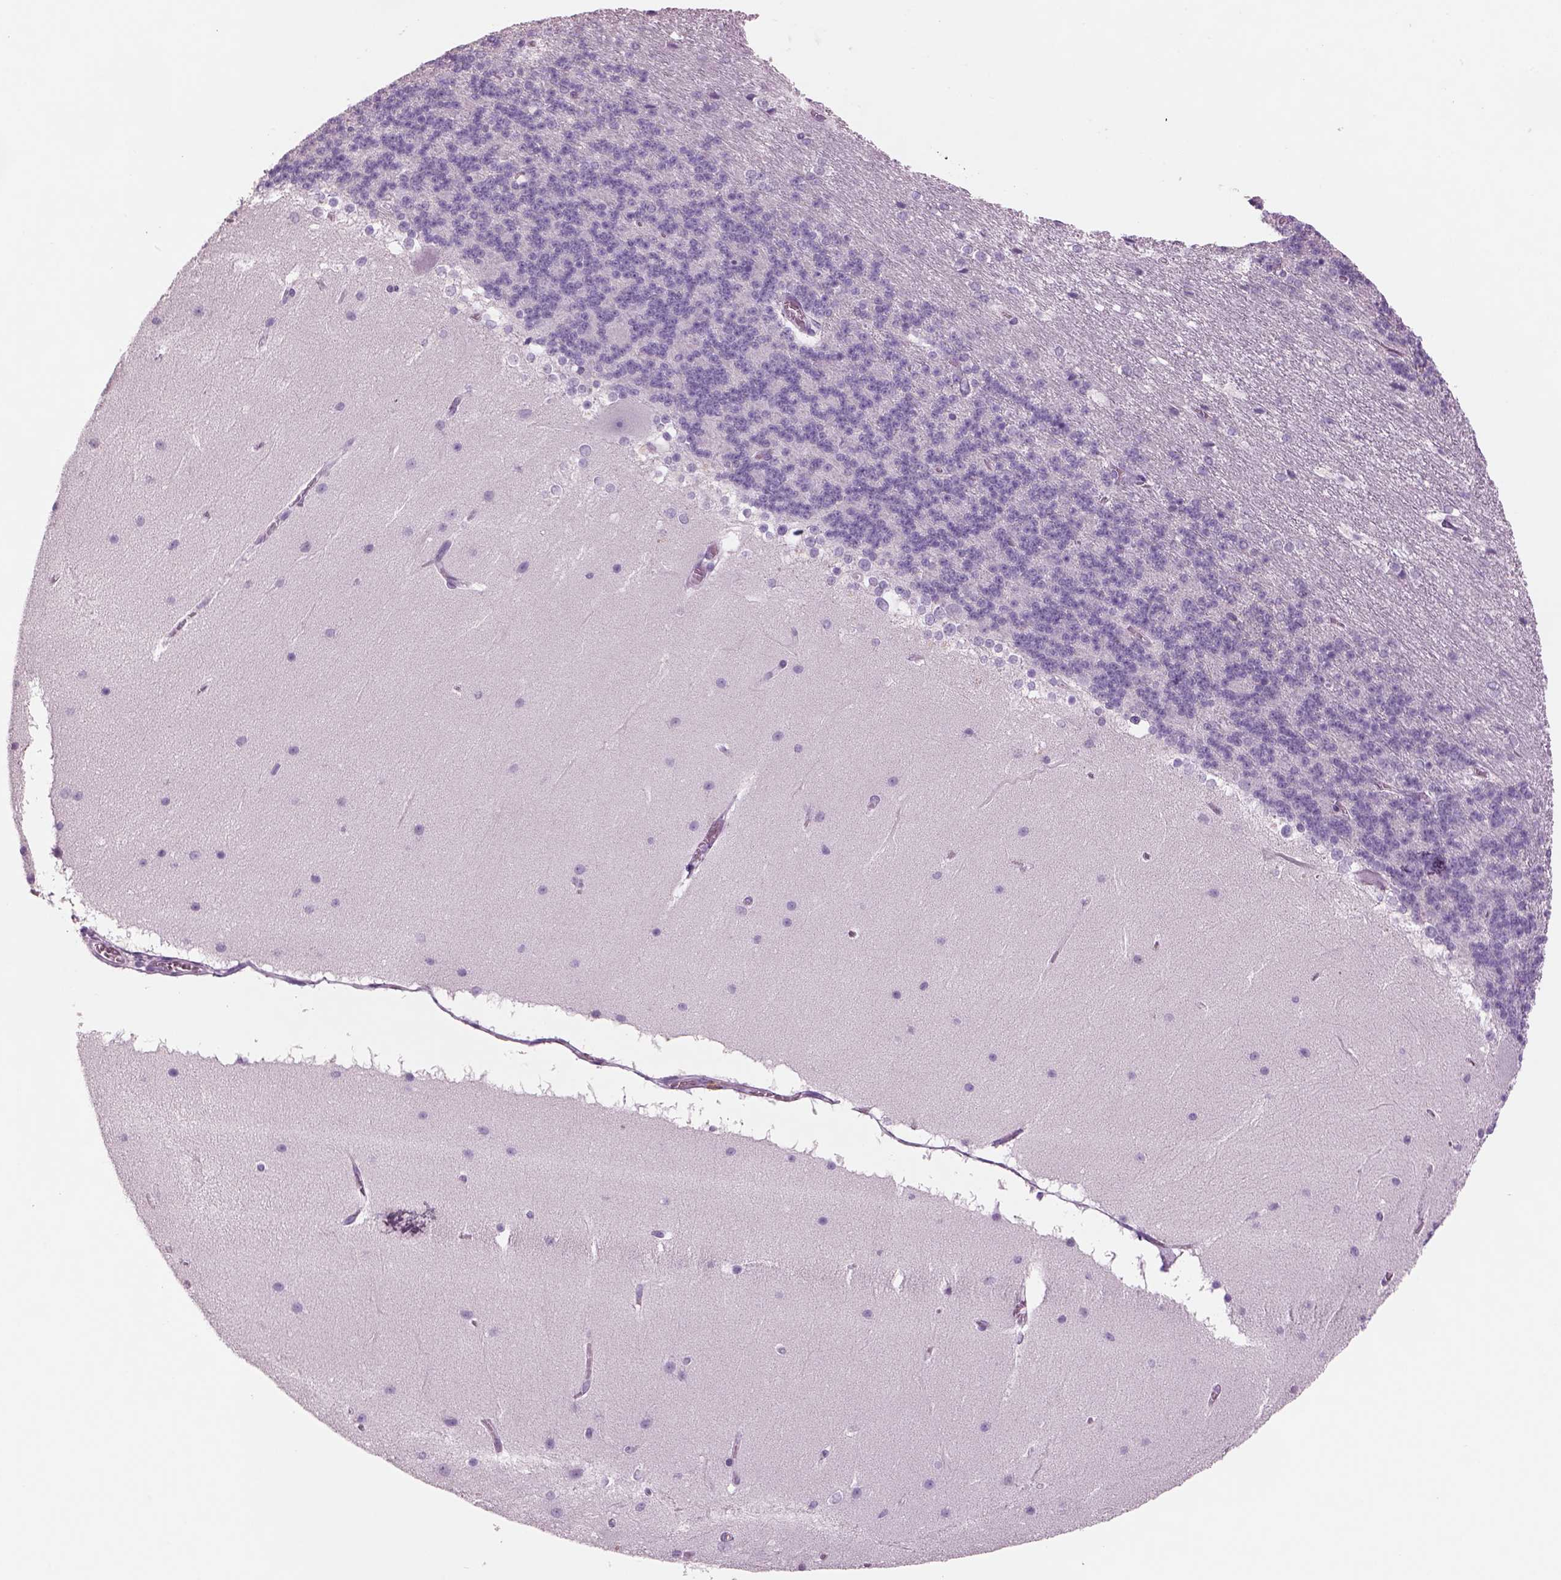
{"staining": {"intensity": "negative", "quantity": "none", "location": "none"}, "tissue": "cerebellum", "cell_type": "Cells in granular layer", "image_type": "normal", "snomed": [{"axis": "morphology", "description": "Normal tissue, NOS"}, {"axis": "topography", "description": "Cerebellum"}], "caption": "Unremarkable cerebellum was stained to show a protein in brown. There is no significant expression in cells in granular layer. (Immunohistochemistry, brightfield microscopy, high magnification).", "gene": "RHO", "patient": {"sex": "female", "age": 19}}